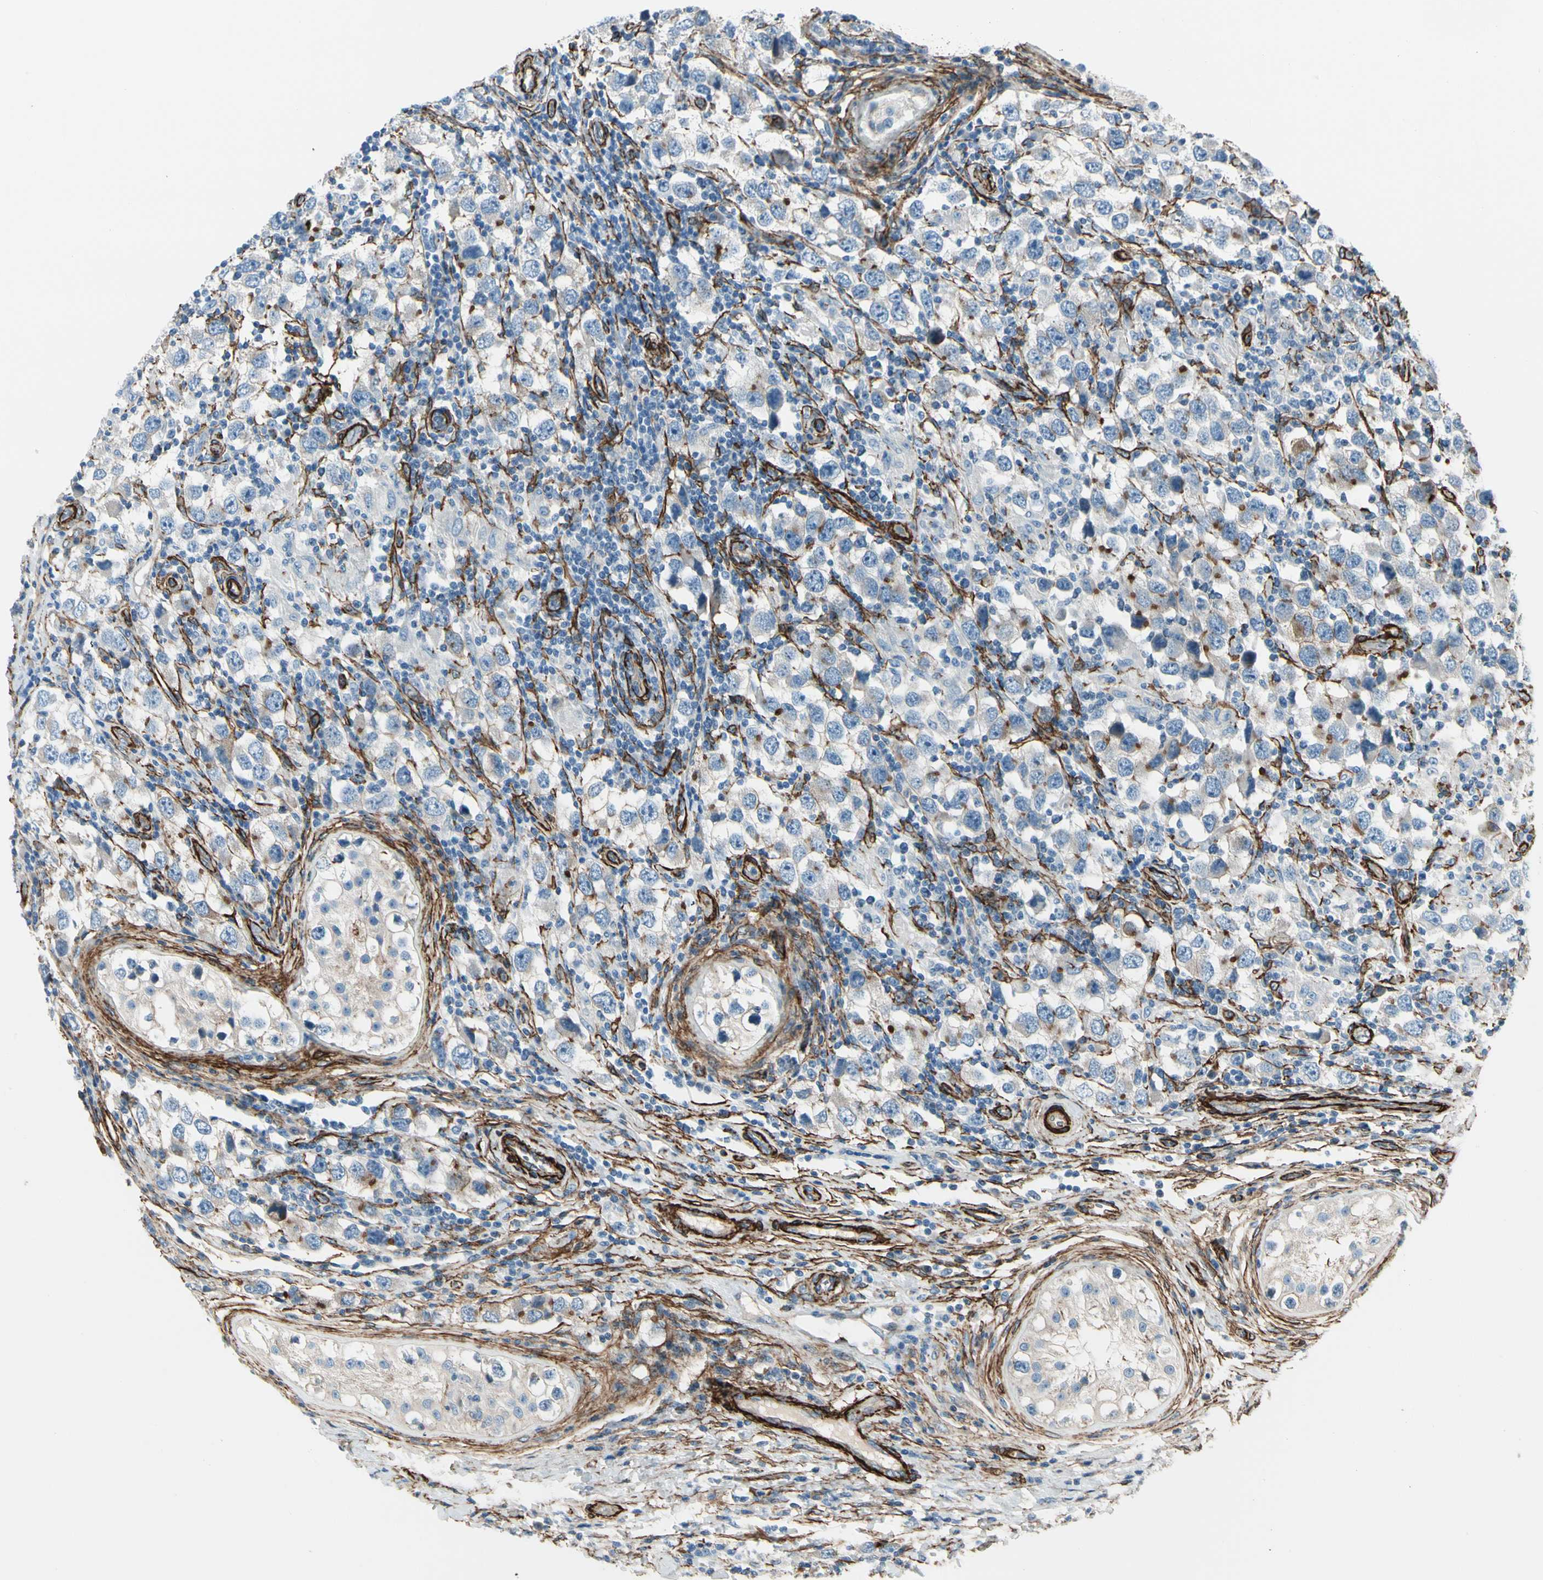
{"staining": {"intensity": "weak", "quantity": "<25%", "location": "cytoplasmic/membranous"}, "tissue": "testis cancer", "cell_type": "Tumor cells", "image_type": "cancer", "snomed": [{"axis": "morphology", "description": "Carcinoma, Embryonal, NOS"}, {"axis": "topography", "description": "Testis"}], "caption": "Immunohistochemistry histopathology image of testis embryonal carcinoma stained for a protein (brown), which shows no positivity in tumor cells.", "gene": "CALD1", "patient": {"sex": "male", "age": 21}}